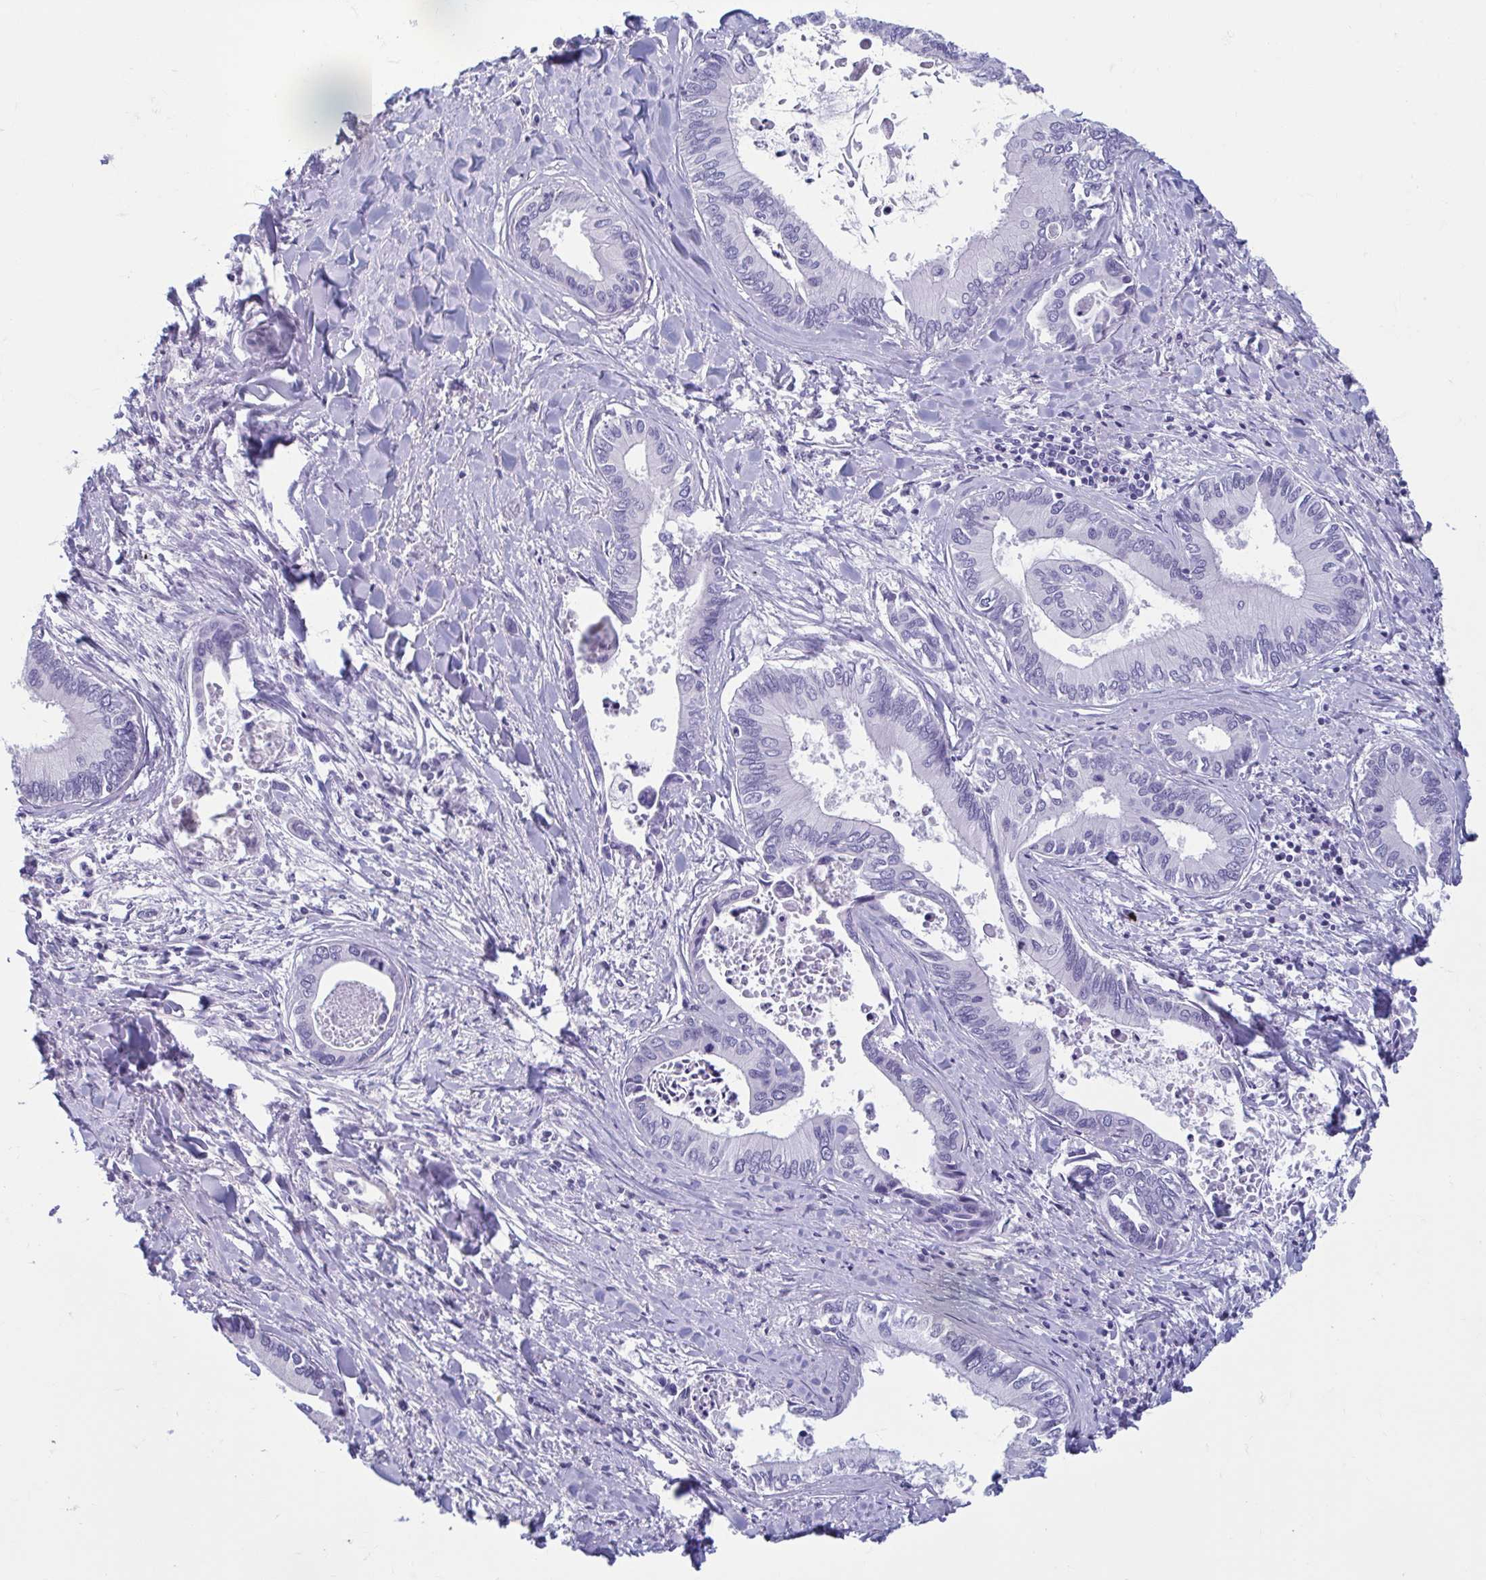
{"staining": {"intensity": "negative", "quantity": "none", "location": "none"}, "tissue": "liver cancer", "cell_type": "Tumor cells", "image_type": "cancer", "snomed": [{"axis": "morphology", "description": "Cholangiocarcinoma"}, {"axis": "topography", "description": "Liver"}], "caption": "Immunohistochemistry histopathology image of liver cancer (cholangiocarcinoma) stained for a protein (brown), which displays no staining in tumor cells. (DAB (3,3'-diaminobenzidine) immunohistochemistry (IHC) with hematoxylin counter stain).", "gene": "MORC4", "patient": {"sex": "male", "age": 66}}